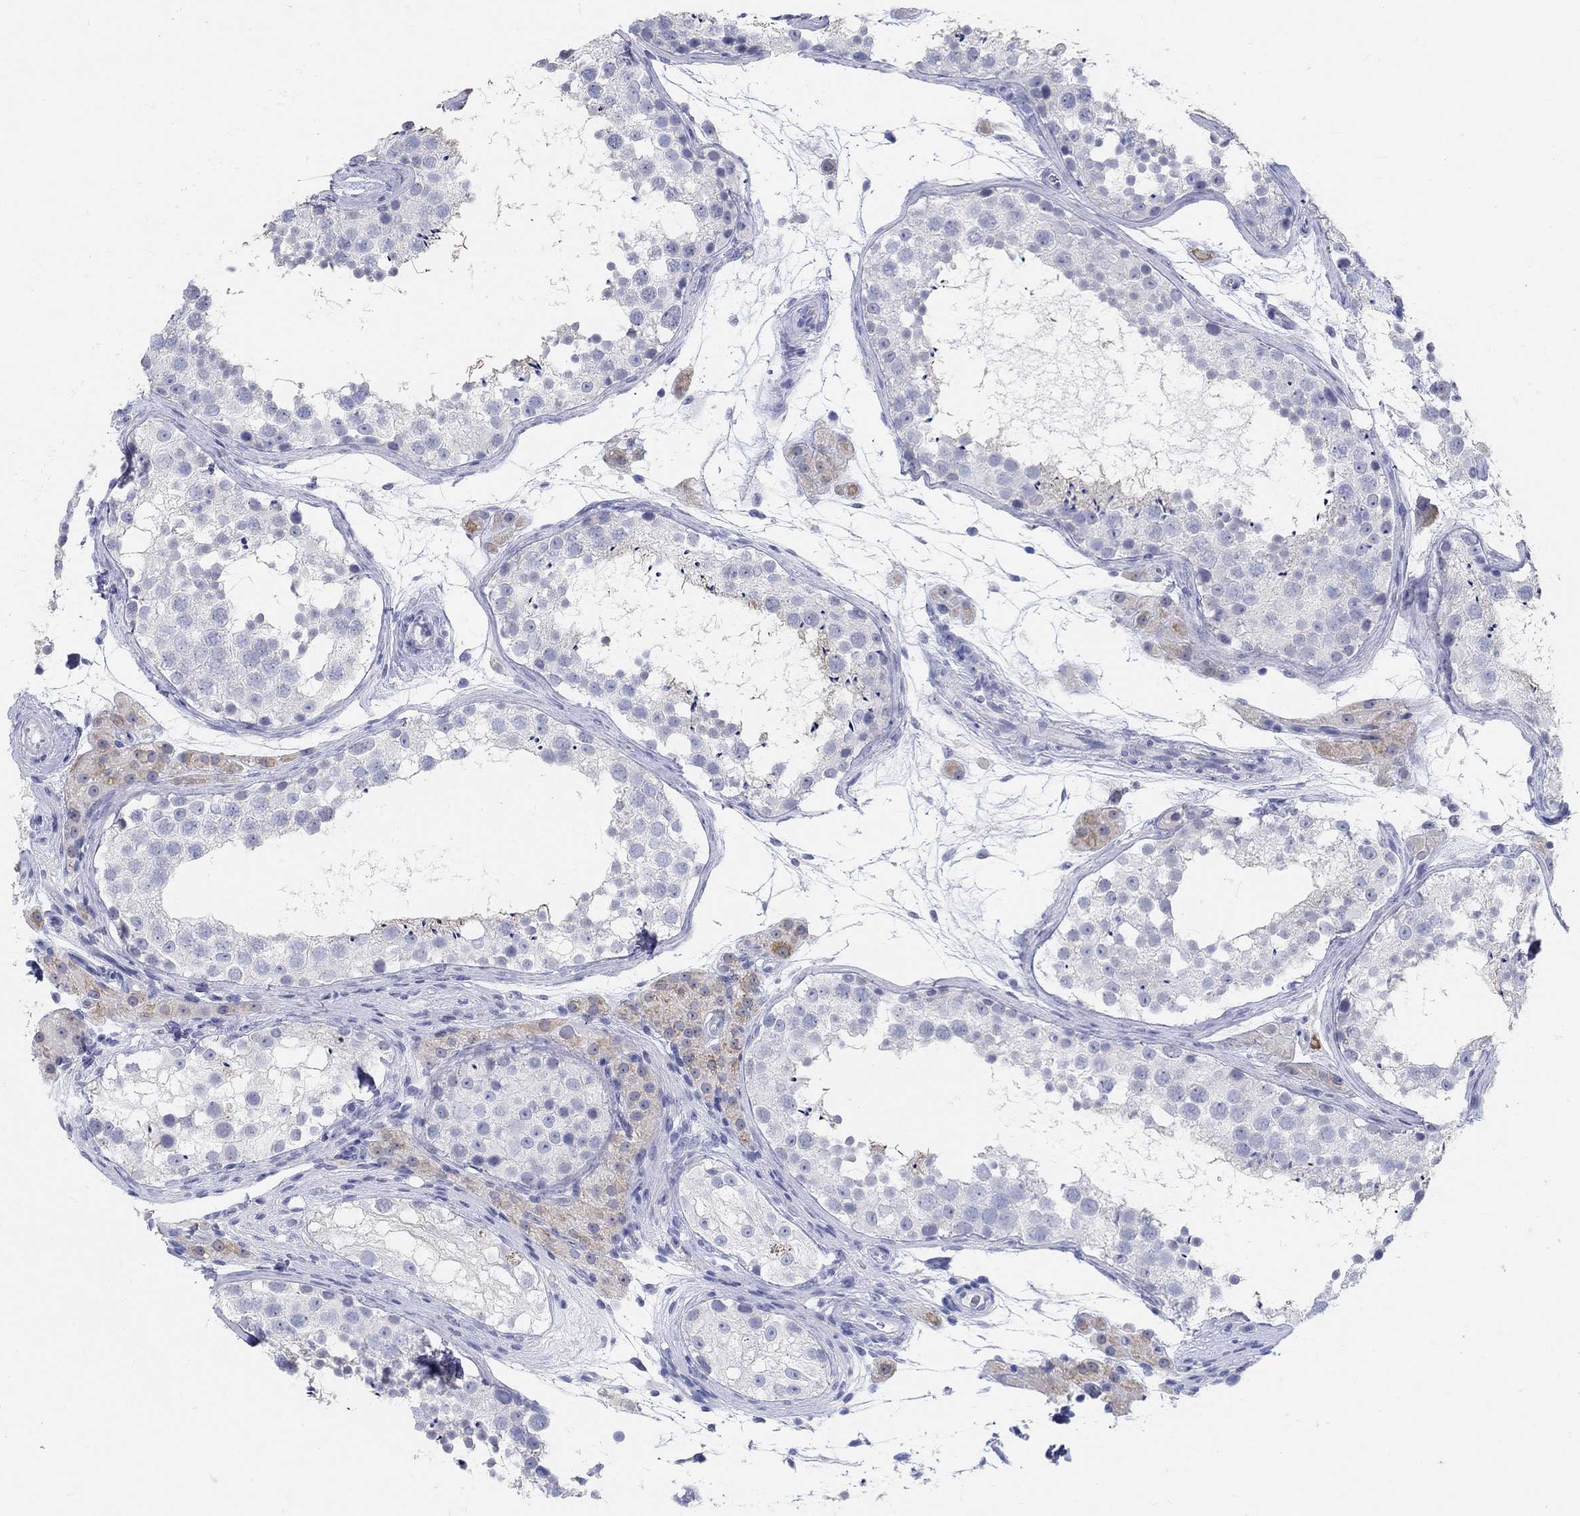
{"staining": {"intensity": "weak", "quantity": "<25%", "location": "cytoplasmic/membranous"}, "tissue": "testis", "cell_type": "Cells in seminiferous ducts", "image_type": "normal", "snomed": [{"axis": "morphology", "description": "Normal tissue, NOS"}, {"axis": "topography", "description": "Testis"}], "caption": "This image is of normal testis stained with IHC to label a protein in brown with the nuclei are counter-stained blue. There is no expression in cells in seminiferous ducts. (Immunohistochemistry (ihc), brightfield microscopy, high magnification).", "gene": "GRIA3", "patient": {"sex": "male", "age": 41}}